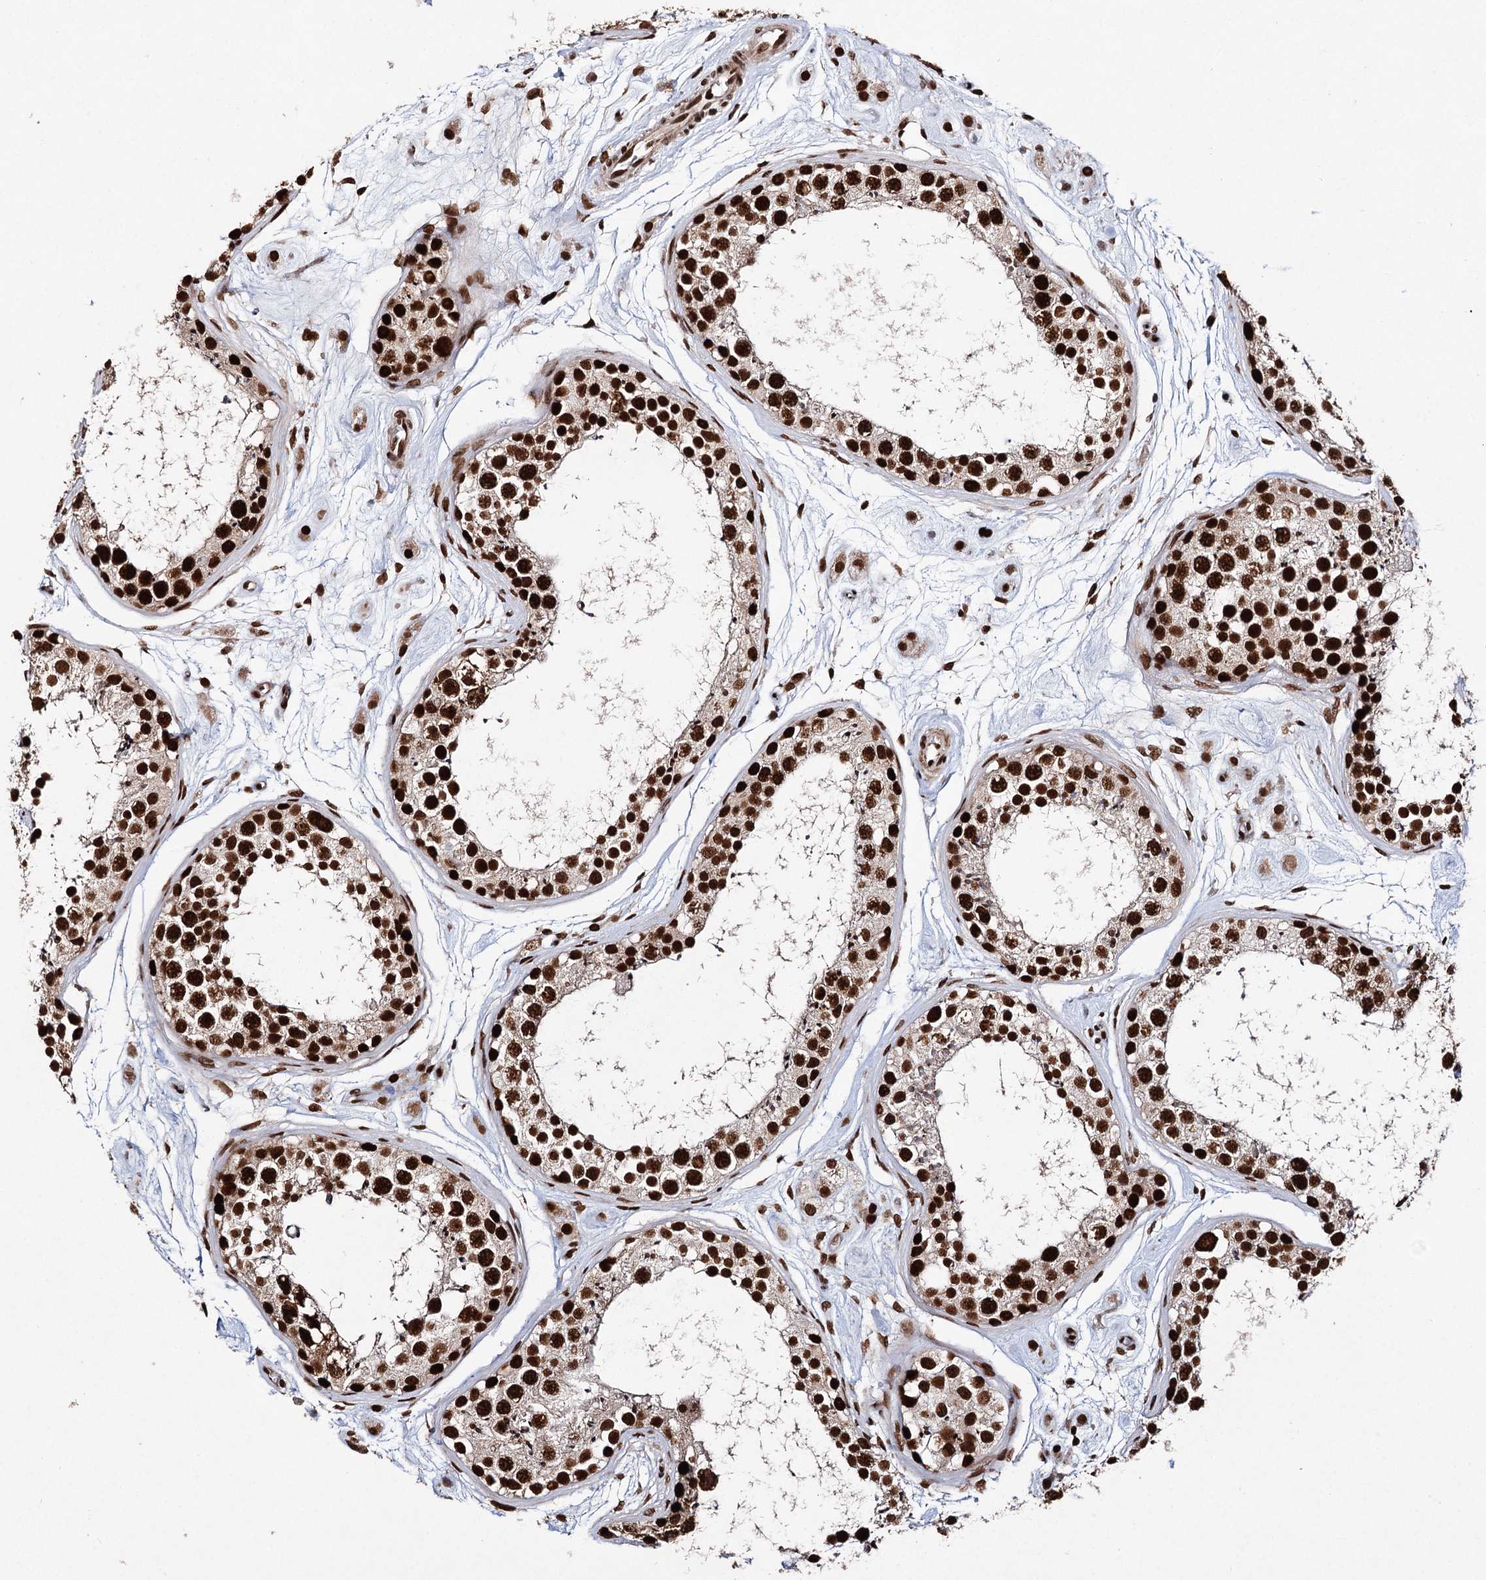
{"staining": {"intensity": "strong", "quantity": ">75%", "location": "nuclear"}, "tissue": "testis", "cell_type": "Cells in seminiferous ducts", "image_type": "normal", "snomed": [{"axis": "morphology", "description": "Normal tissue, NOS"}, {"axis": "topography", "description": "Testis"}], "caption": "IHC (DAB) staining of unremarkable testis displays strong nuclear protein positivity in about >75% of cells in seminiferous ducts.", "gene": "MATR3", "patient": {"sex": "male", "age": 25}}